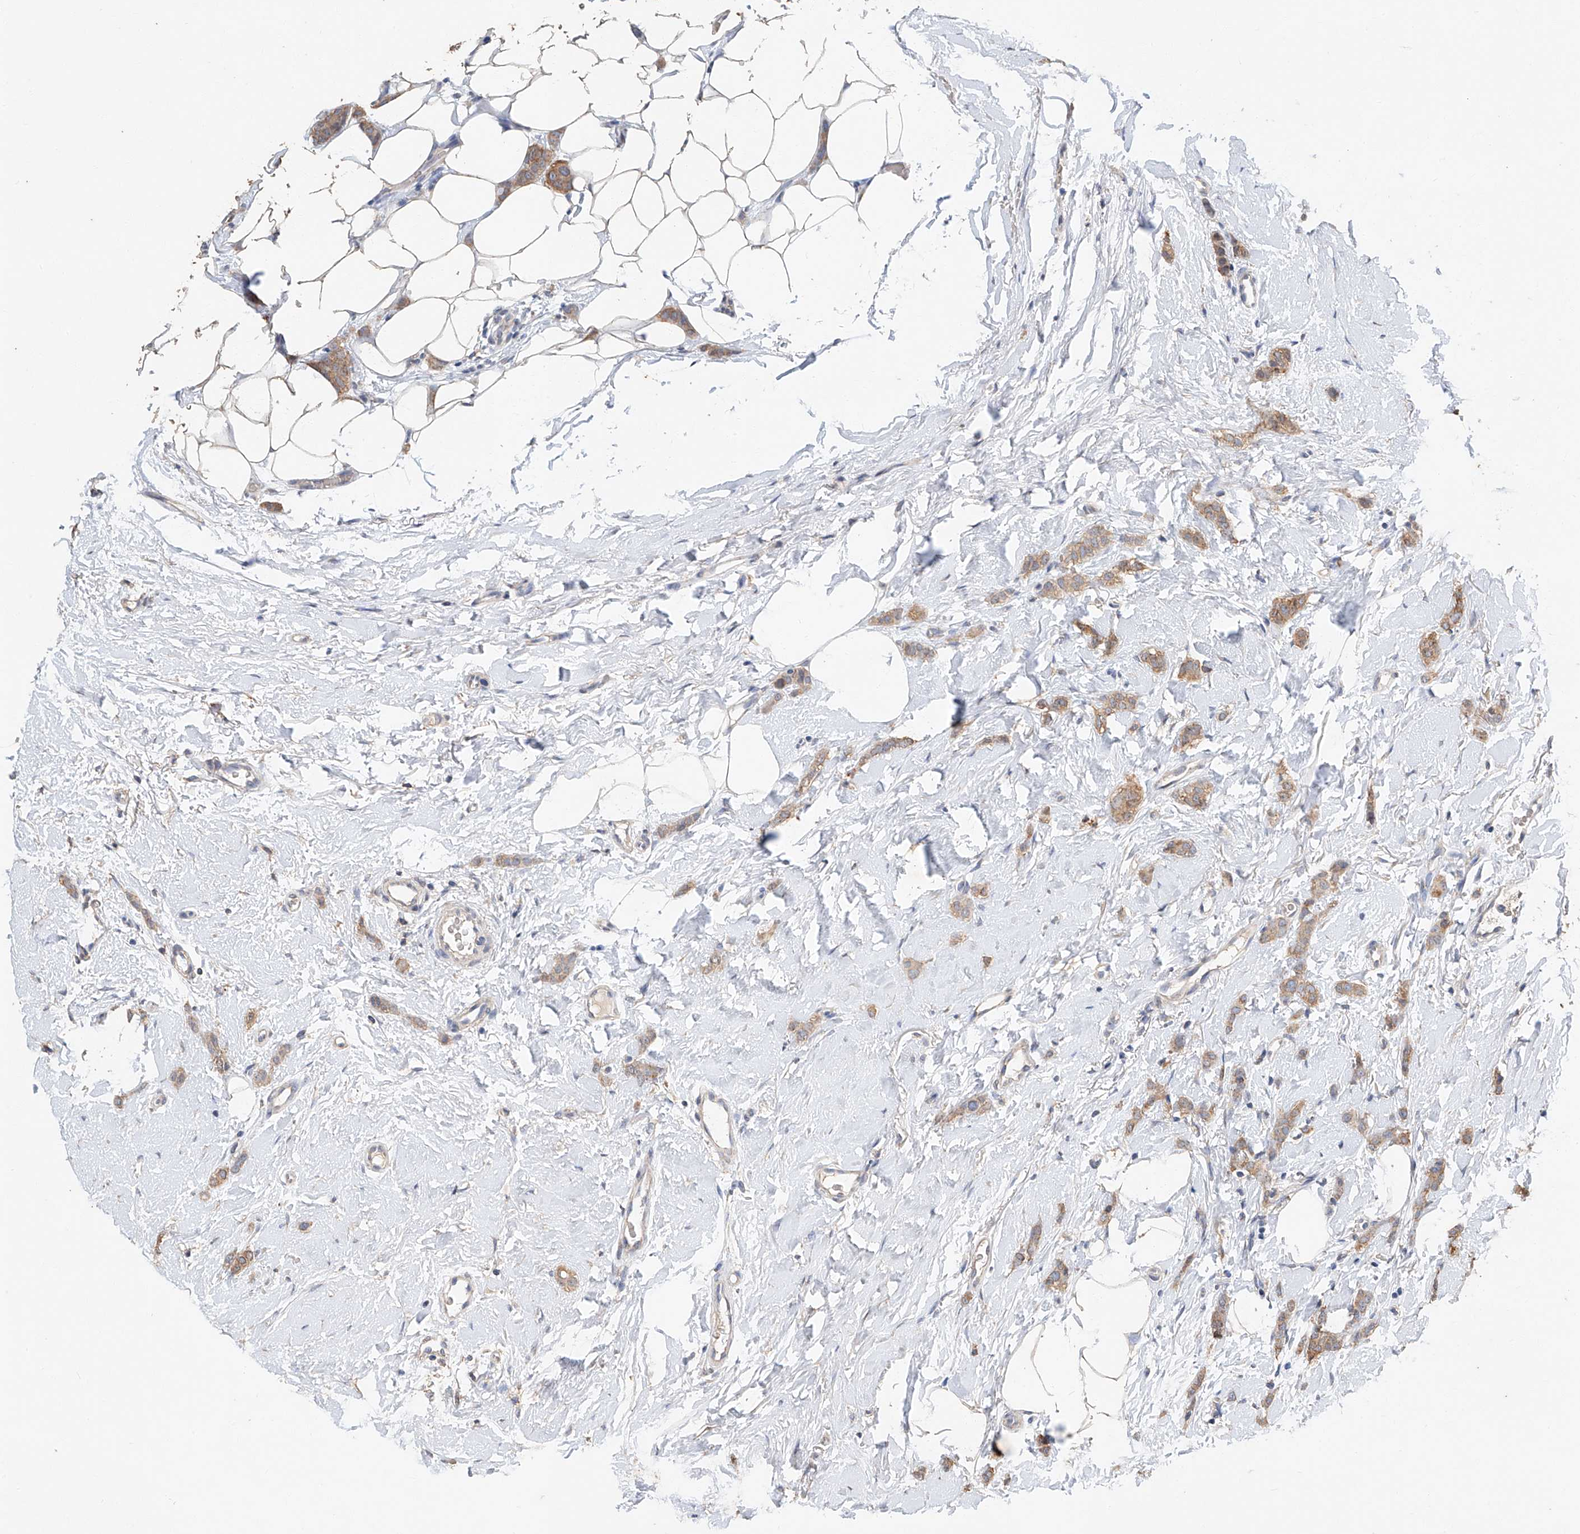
{"staining": {"intensity": "moderate", "quantity": ">75%", "location": "cytoplasmic/membranous"}, "tissue": "breast cancer", "cell_type": "Tumor cells", "image_type": "cancer", "snomed": [{"axis": "morphology", "description": "Lobular carcinoma"}, {"axis": "topography", "description": "Skin"}, {"axis": "topography", "description": "Breast"}], "caption": "The immunohistochemical stain labels moderate cytoplasmic/membranous staining in tumor cells of breast lobular carcinoma tissue.", "gene": "CERS4", "patient": {"sex": "female", "age": 46}}